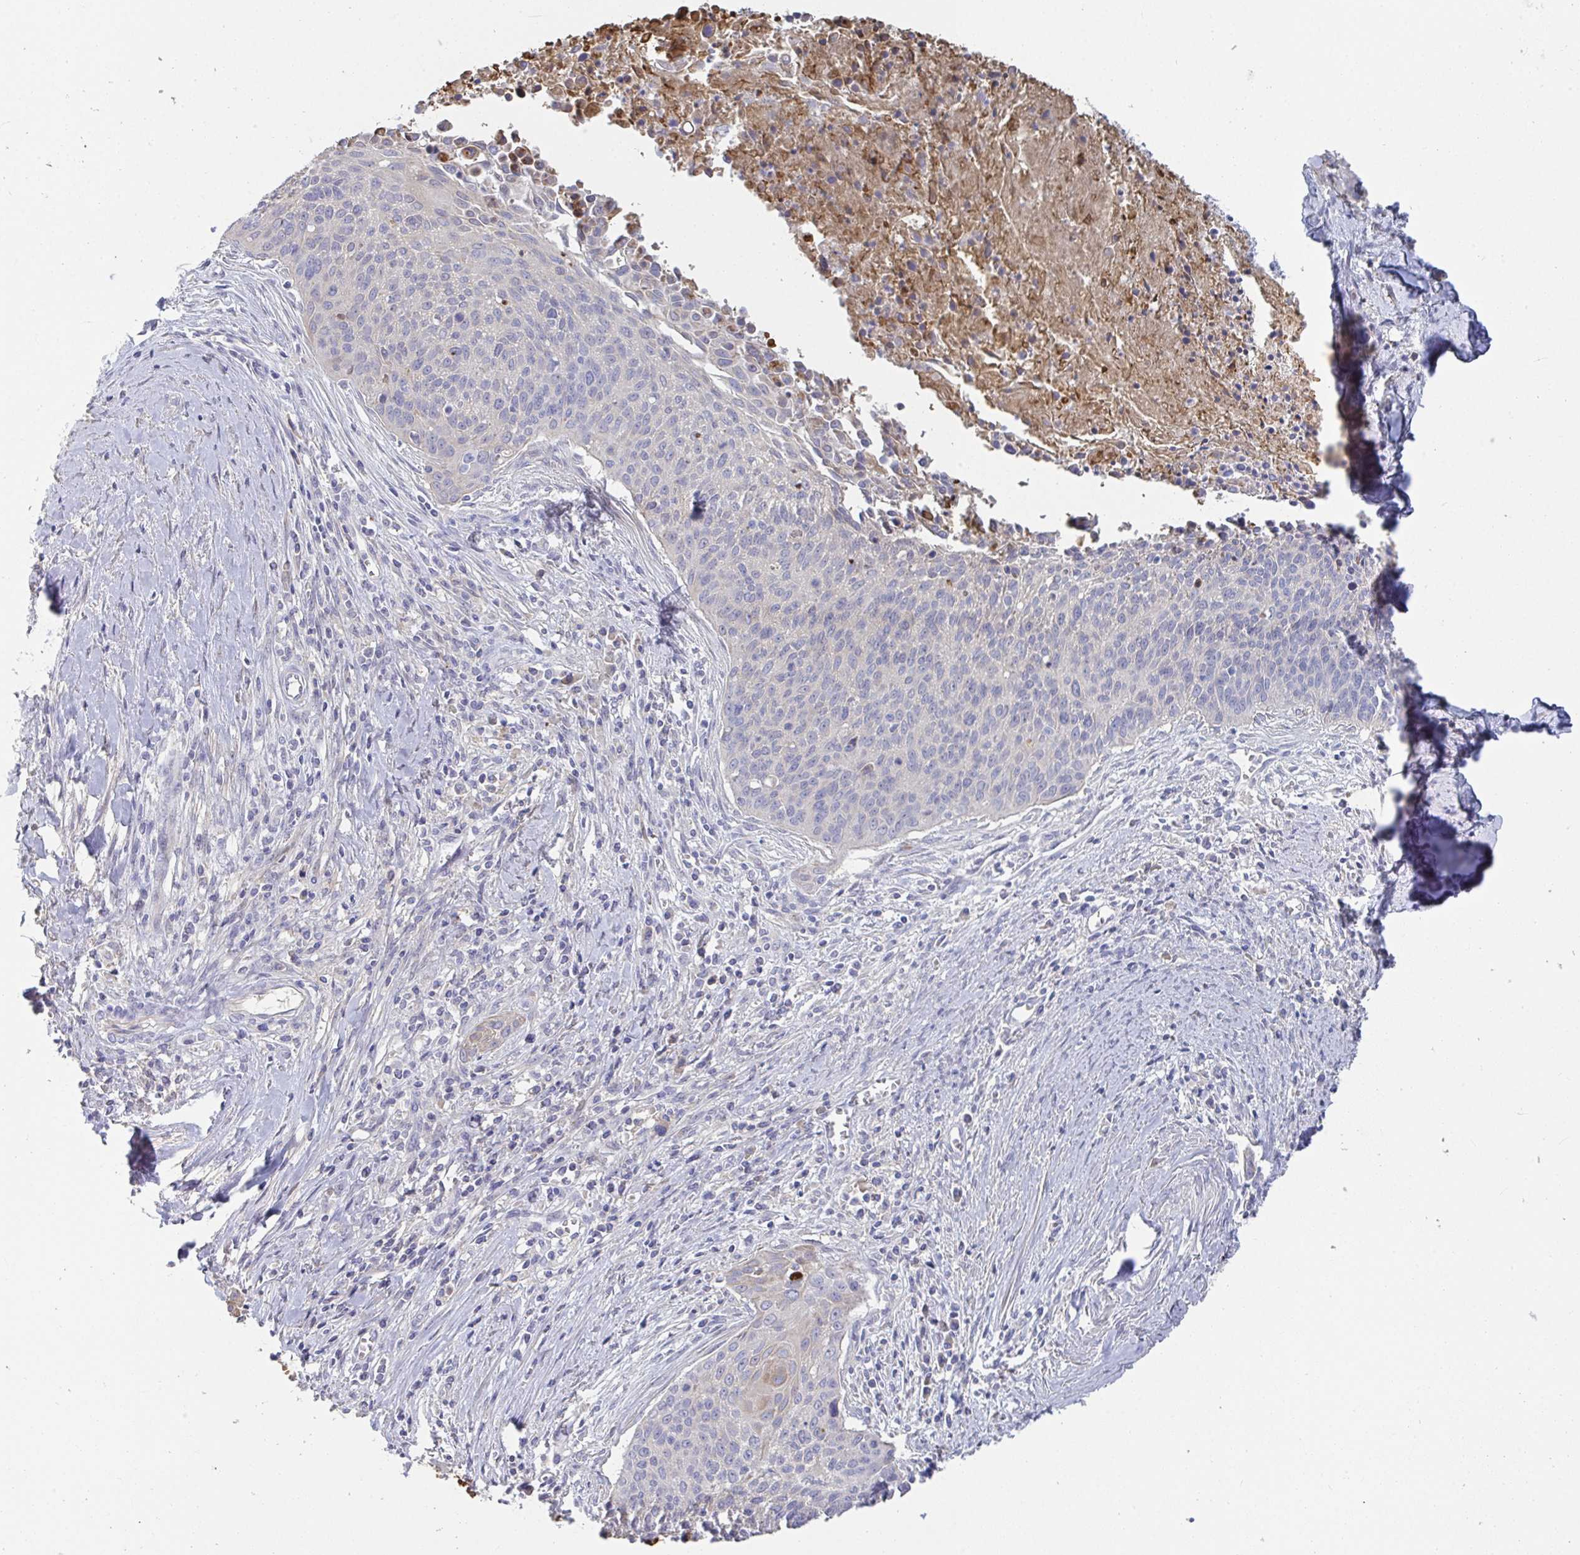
{"staining": {"intensity": "negative", "quantity": "none", "location": "none"}, "tissue": "cervical cancer", "cell_type": "Tumor cells", "image_type": "cancer", "snomed": [{"axis": "morphology", "description": "Squamous cell carcinoma, NOS"}, {"axis": "topography", "description": "Cervix"}], "caption": "There is no significant staining in tumor cells of cervical squamous cell carcinoma.", "gene": "ANO5", "patient": {"sex": "female", "age": 55}}